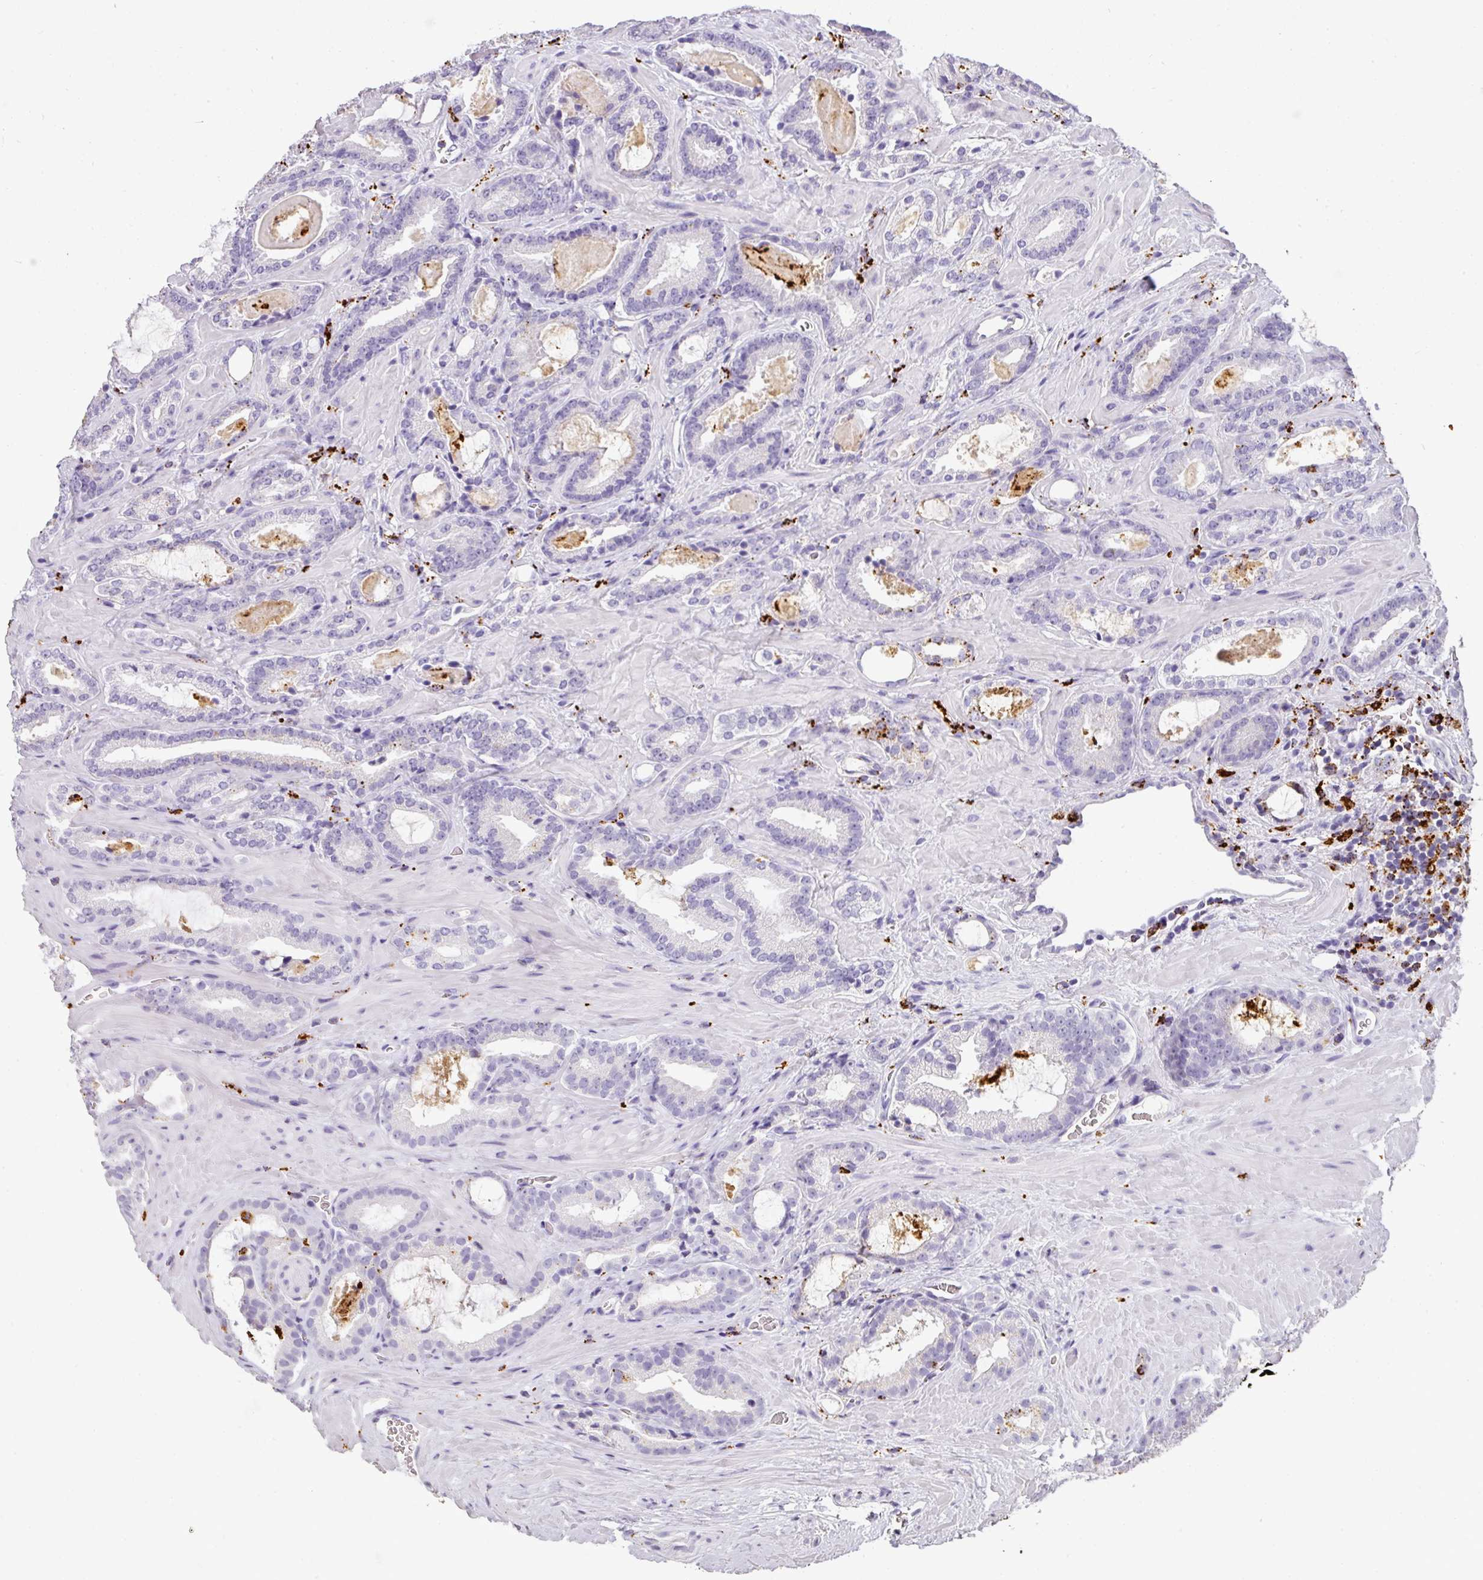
{"staining": {"intensity": "negative", "quantity": "none", "location": "none"}, "tissue": "prostate cancer", "cell_type": "Tumor cells", "image_type": "cancer", "snomed": [{"axis": "morphology", "description": "Adenocarcinoma, Low grade"}, {"axis": "topography", "description": "Prostate"}], "caption": "Human prostate cancer stained for a protein using immunohistochemistry (IHC) reveals no expression in tumor cells.", "gene": "MMACHC", "patient": {"sex": "male", "age": 62}}